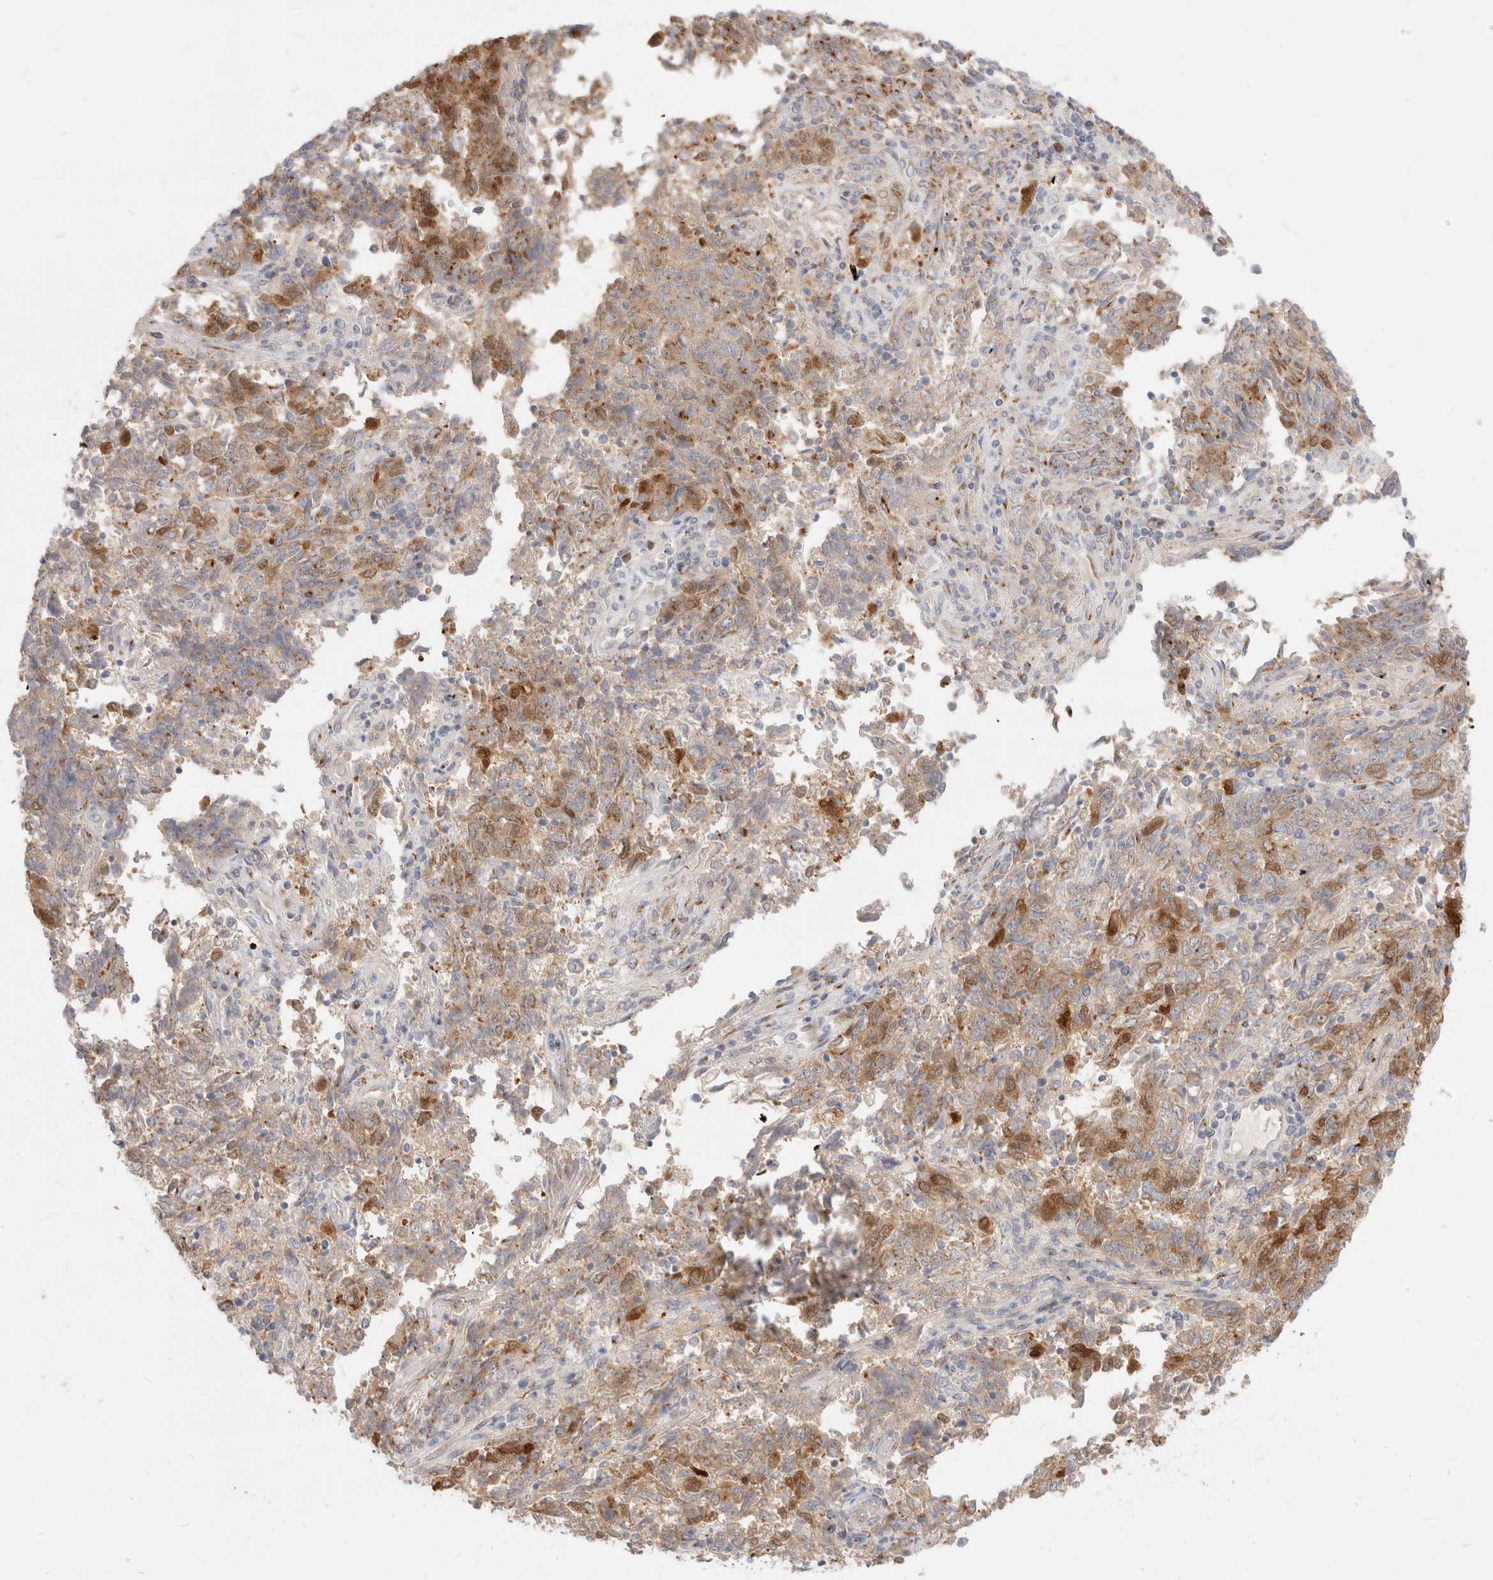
{"staining": {"intensity": "moderate", "quantity": ">75%", "location": "cytoplasmic/membranous,nuclear"}, "tissue": "endometrial cancer", "cell_type": "Tumor cells", "image_type": "cancer", "snomed": [{"axis": "morphology", "description": "Adenocarcinoma, NOS"}, {"axis": "topography", "description": "Endometrium"}], "caption": "Adenocarcinoma (endometrial) stained with a protein marker exhibits moderate staining in tumor cells.", "gene": "EFCAB13", "patient": {"sex": "female", "age": 80}}